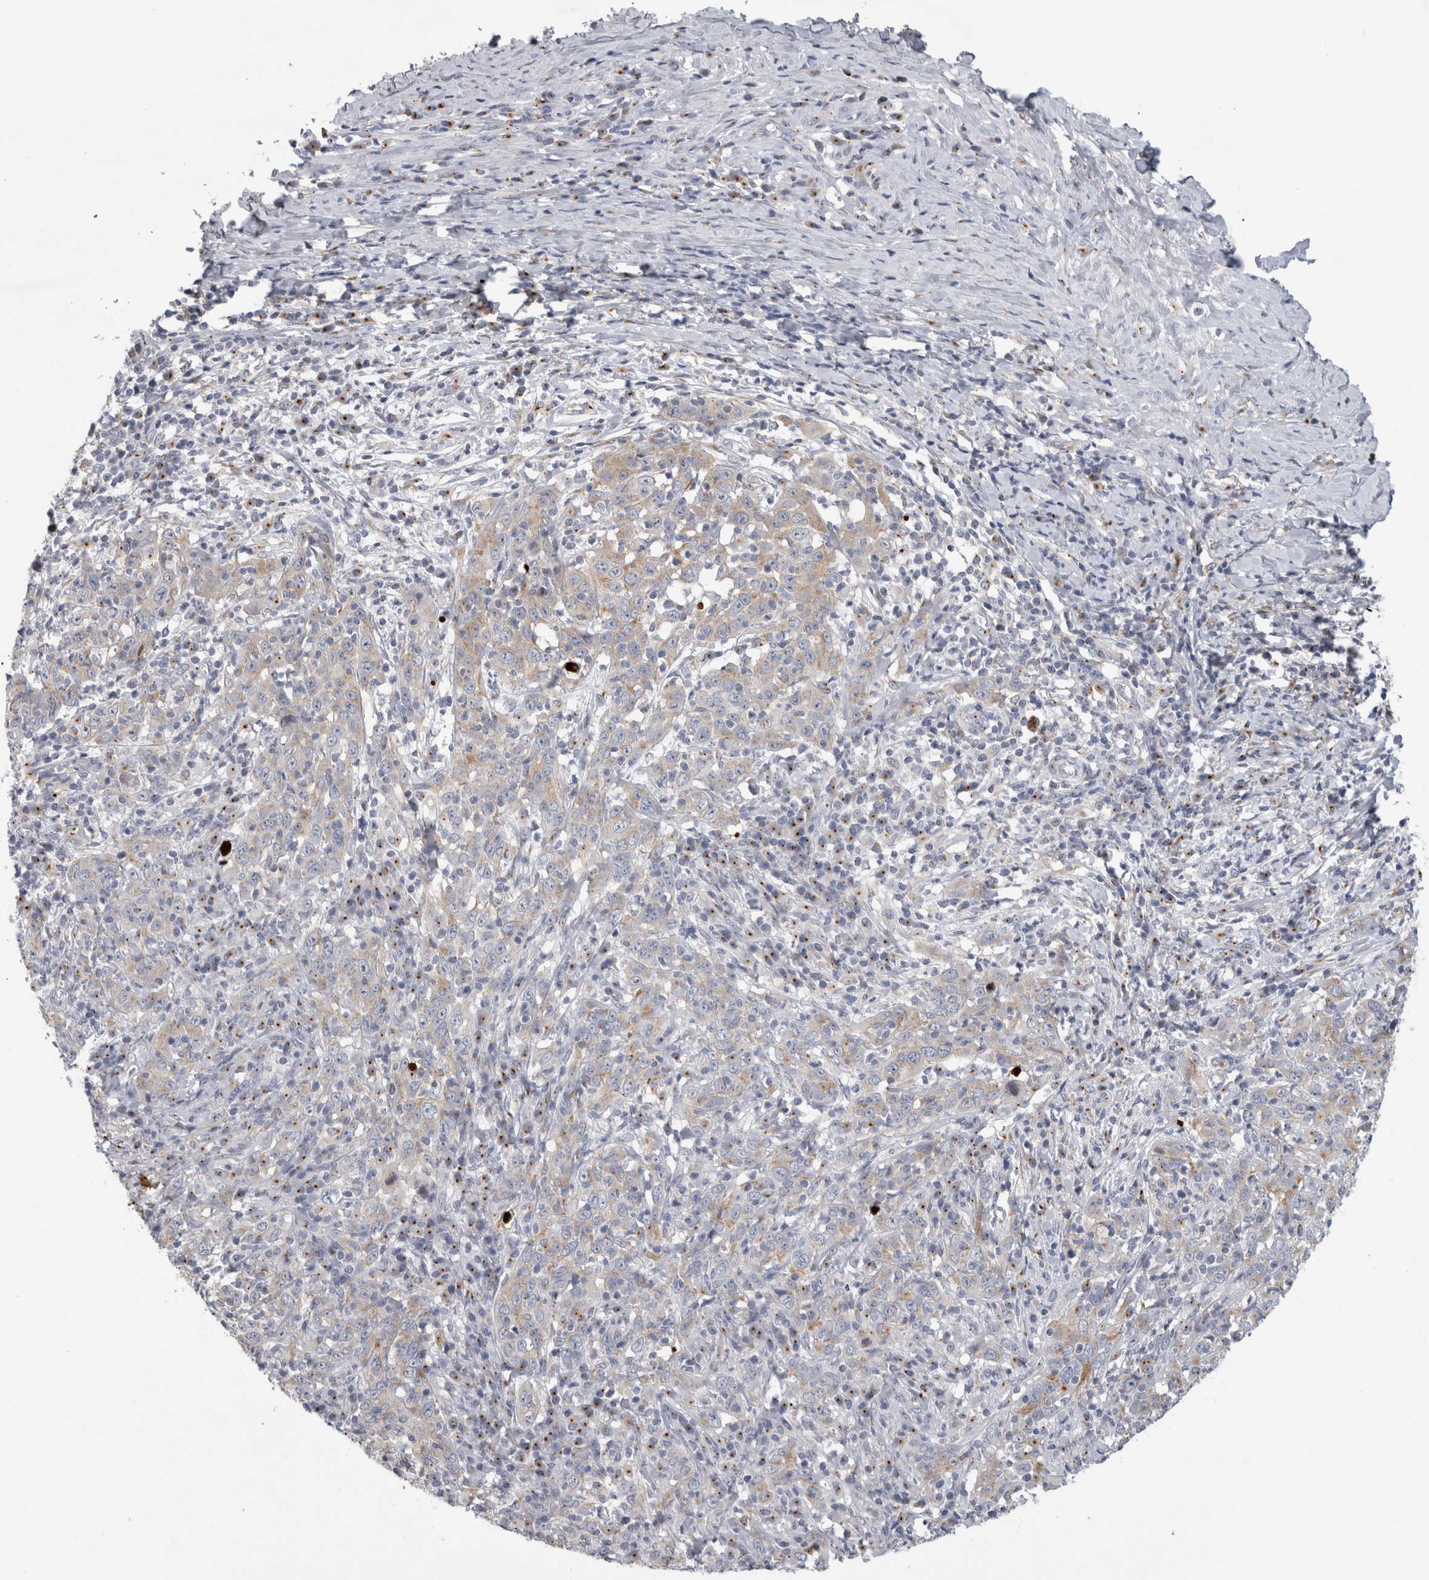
{"staining": {"intensity": "weak", "quantity": "25%-75%", "location": "cytoplasmic/membranous"}, "tissue": "cervical cancer", "cell_type": "Tumor cells", "image_type": "cancer", "snomed": [{"axis": "morphology", "description": "Squamous cell carcinoma, NOS"}, {"axis": "topography", "description": "Cervix"}], "caption": "Cervical cancer (squamous cell carcinoma) was stained to show a protein in brown. There is low levels of weak cytoplasmic/membranous expression in approximately 25%-75% of tumor cells. (Stains: DAB (3,3'-diaminobenzidine) in brown, nuclei in blue, Microscopy: brightfield microscopy at high magnification).", "gene": "AKAP9", "patient": {"sex": "female", "age": 46}}